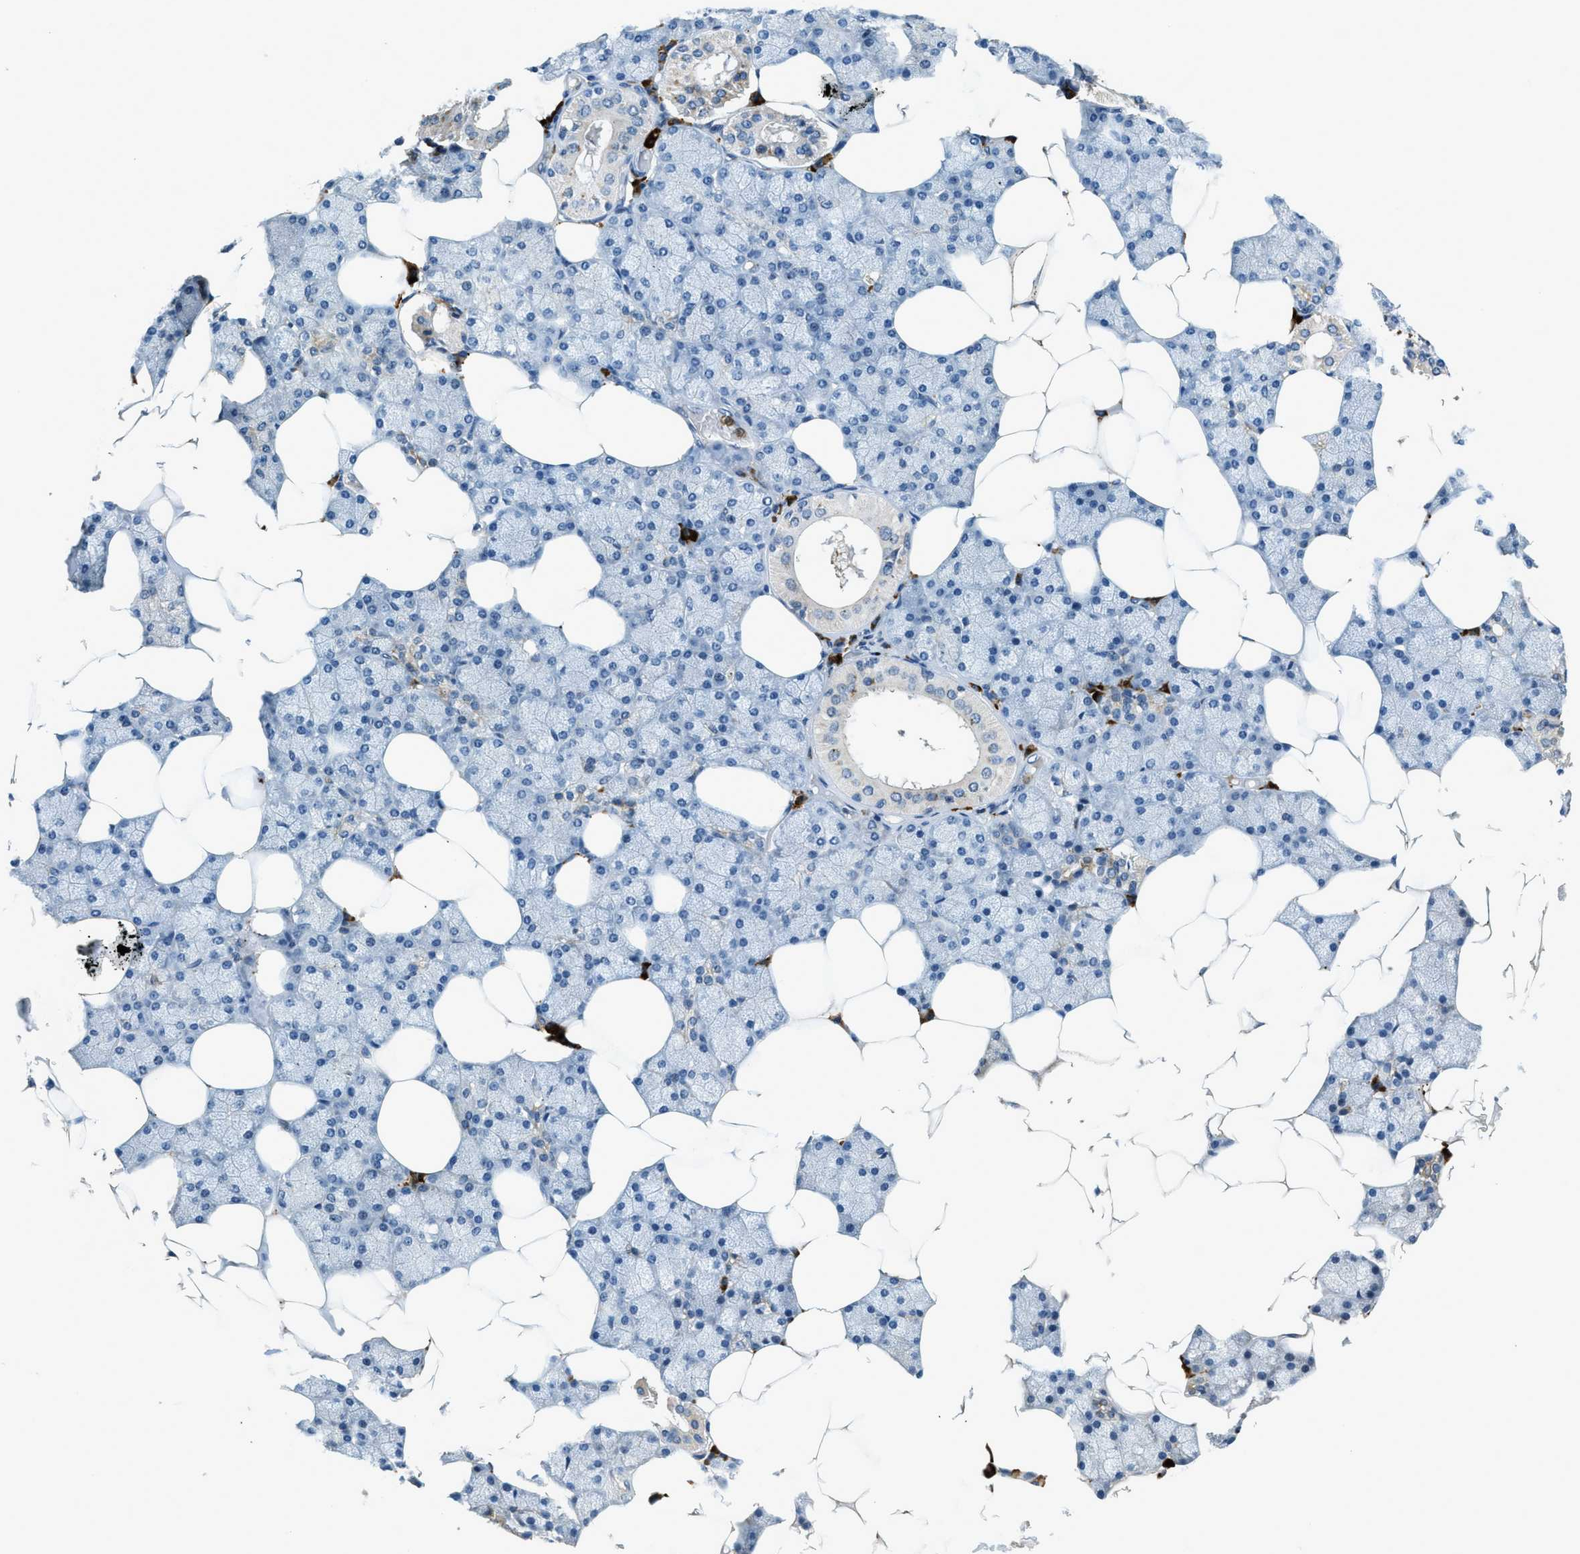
{"staining": {"intensity": "moderate", "quantity": "25%-75%", "location": "cytoplasmic/membranous"}, "tissue": "salivary gland", "cell_type": "Glandular cells", "image_type": "normal", "snomed": [{"axis": "morphology", "description": "Normal tissue, NOS"}, {"axis": "topography", "description": "Salivary gland"}], "caption": "High-power microscopy captured an immunohistochemistry (IHC) micrograph of normal salivary gland, revealing moderate cytoplasmic/membranous staining in about 25%-75% of glandular cells.", "gene": "HERC2", "patient": {"sex": "male", "age": 62}}